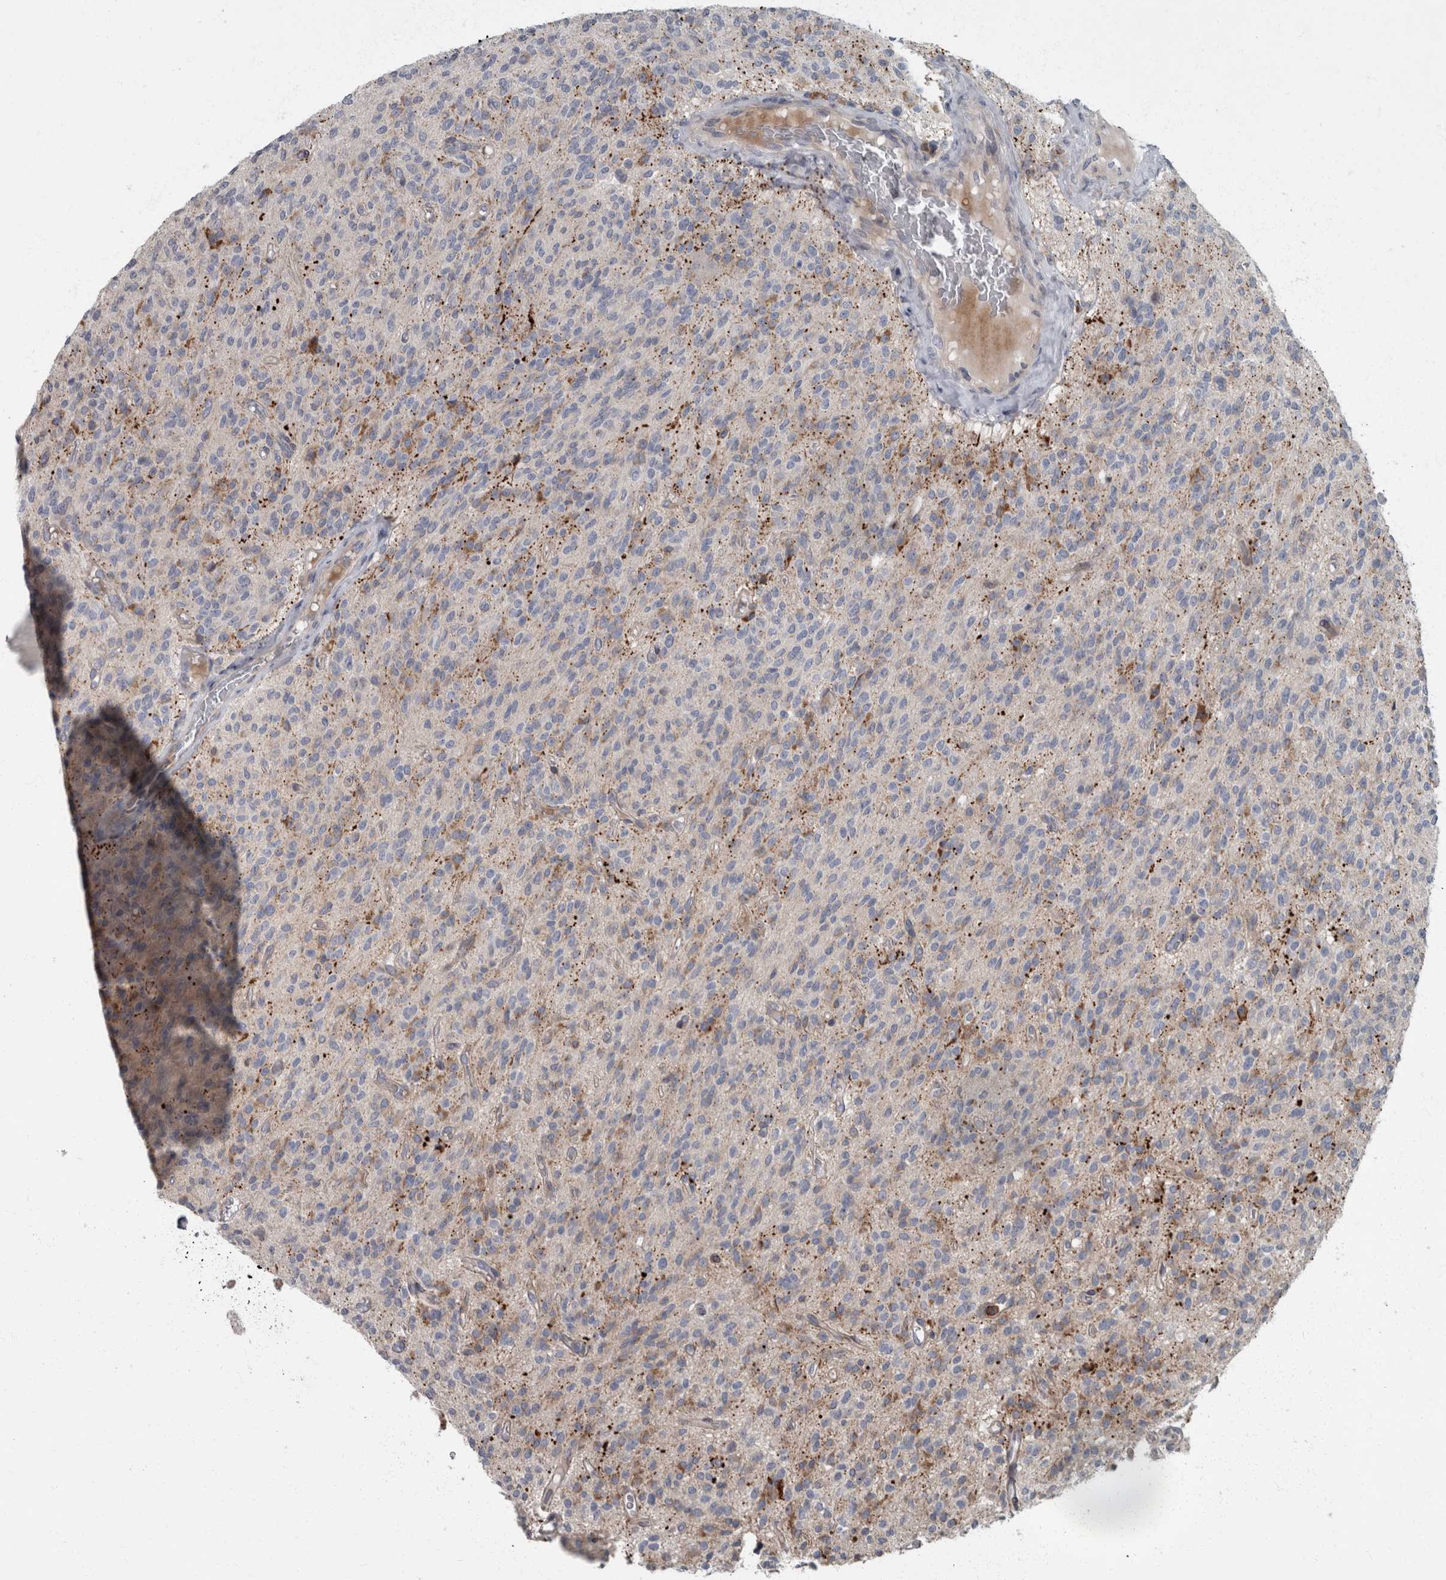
{"staining": {"intensity": "moderate", "quantity": "<25%", "location": "cytoplasmic/membranous"}, "tissue": "glioma", "cell_type": "Tumor cells", "image_type": "cancer", "snomed": [{"axis": "morphology", "description": "Glioma, malignant, High grade"}, {"axis": "topography", "description": "Brain"}], "caption": "Tumor cells show low levels of moderate cytoplasmic/membranous staining in approximately <25% of cells in human glioma.", "gene": "CDC42BPG", "patient": {"sex": "male", "age": 34}}